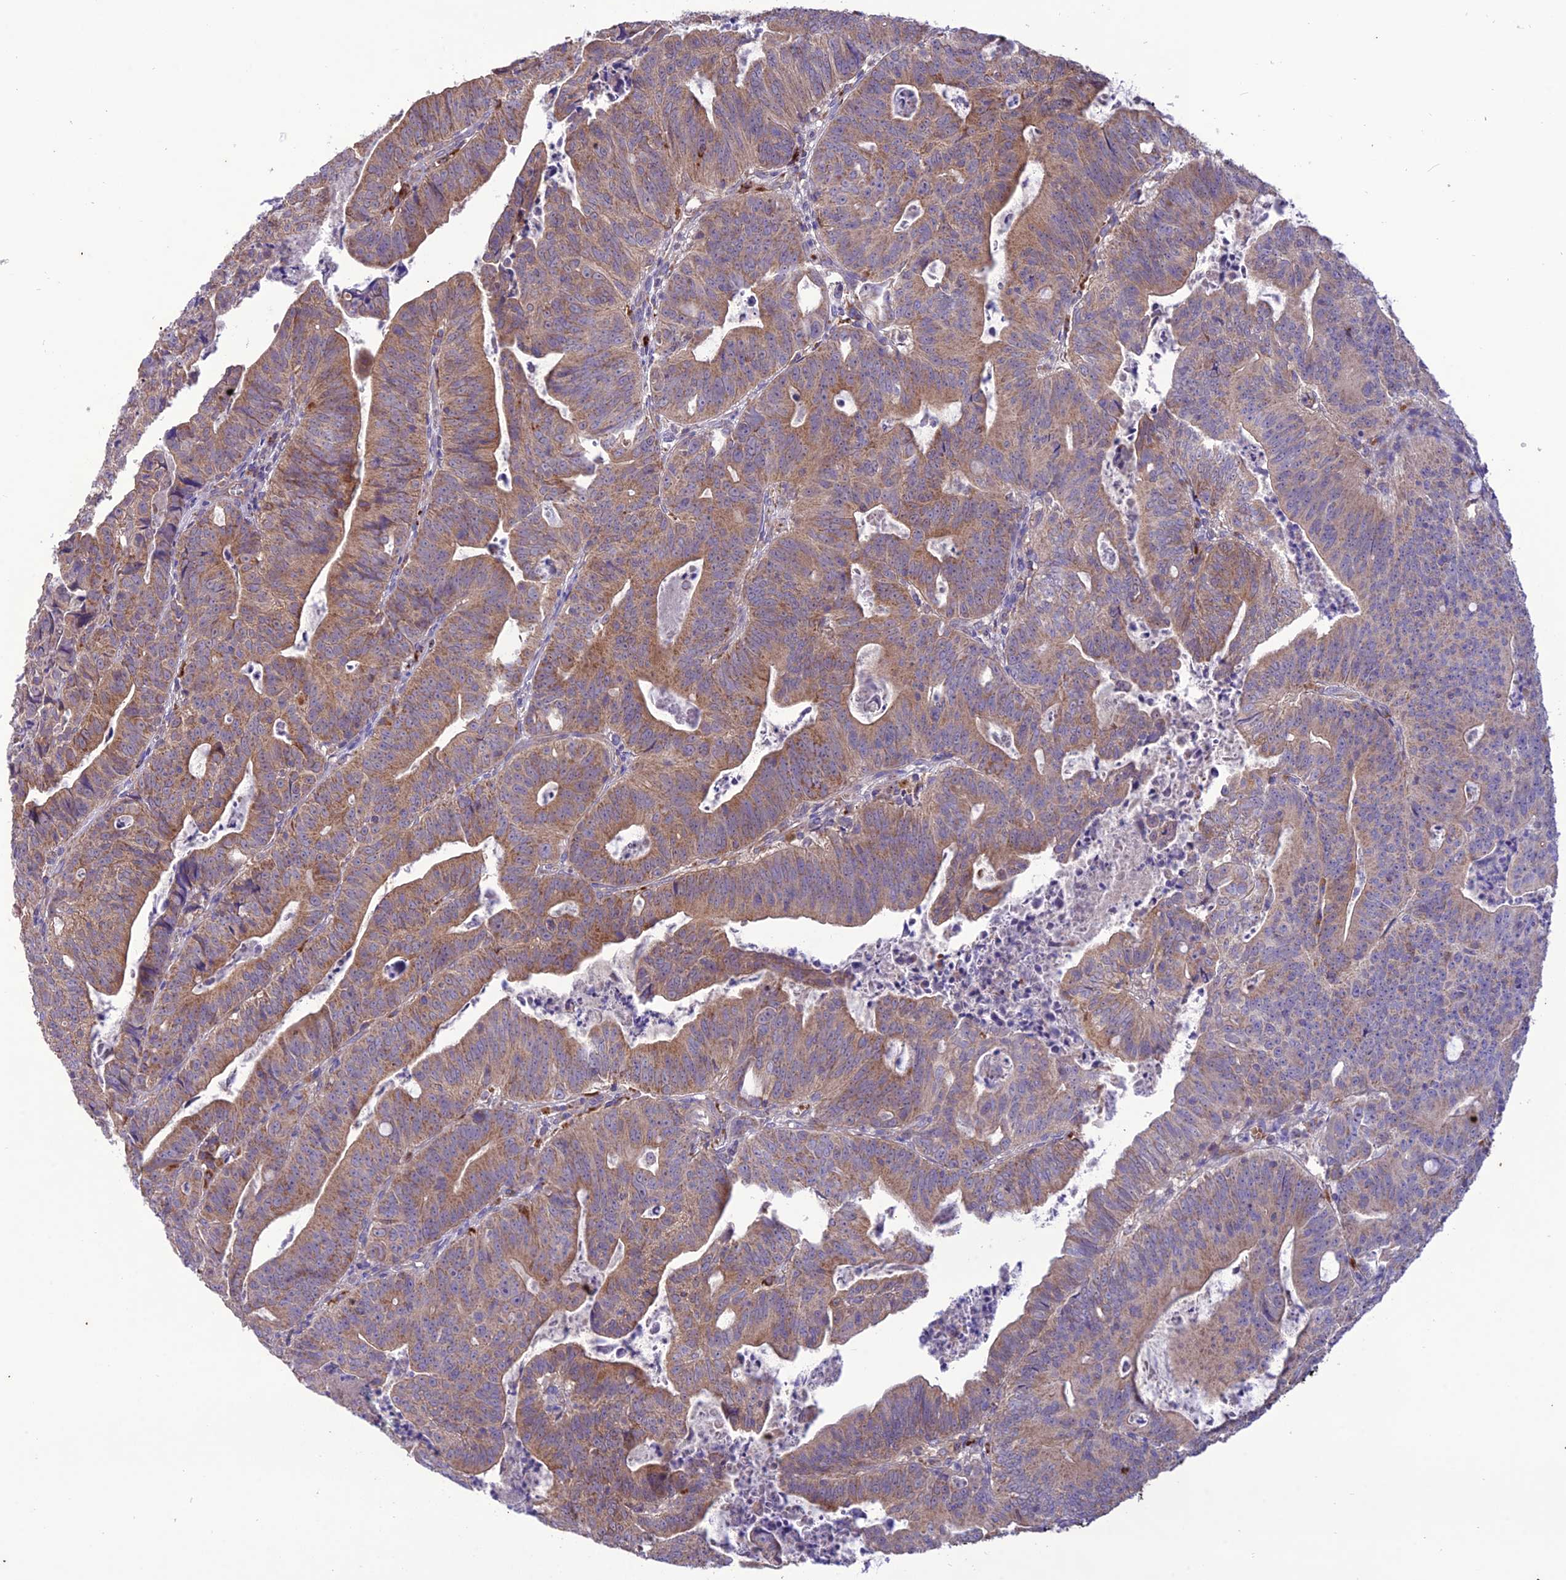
{"staining": {"intensity": "moderate", "quantity": "25%-75%", "location": "cytoplasmic/membranous"}, "tissue": "colorectal cancer", "cell_type": "Tumor cells", "image_type": "cancer", "snomed": [{"axis": "morphology", "description": "Adenocarcinoma, NOS"}, {"axis": "topography", "description": "Rectum"}], "caption": "IHC histopathology image of neoplastic tissue: human colorectal adenocarcinoma stained using immunohistochemistry (IHC) exhibits medium levels of moderate protein expression localized specifically in the cytoplasmic/membranous of tumor cells, appearing as a cytoplasmic/membranous brown color.", "gene": "NDUFAF1", "patient": {"sex": "male", "age": 69}}